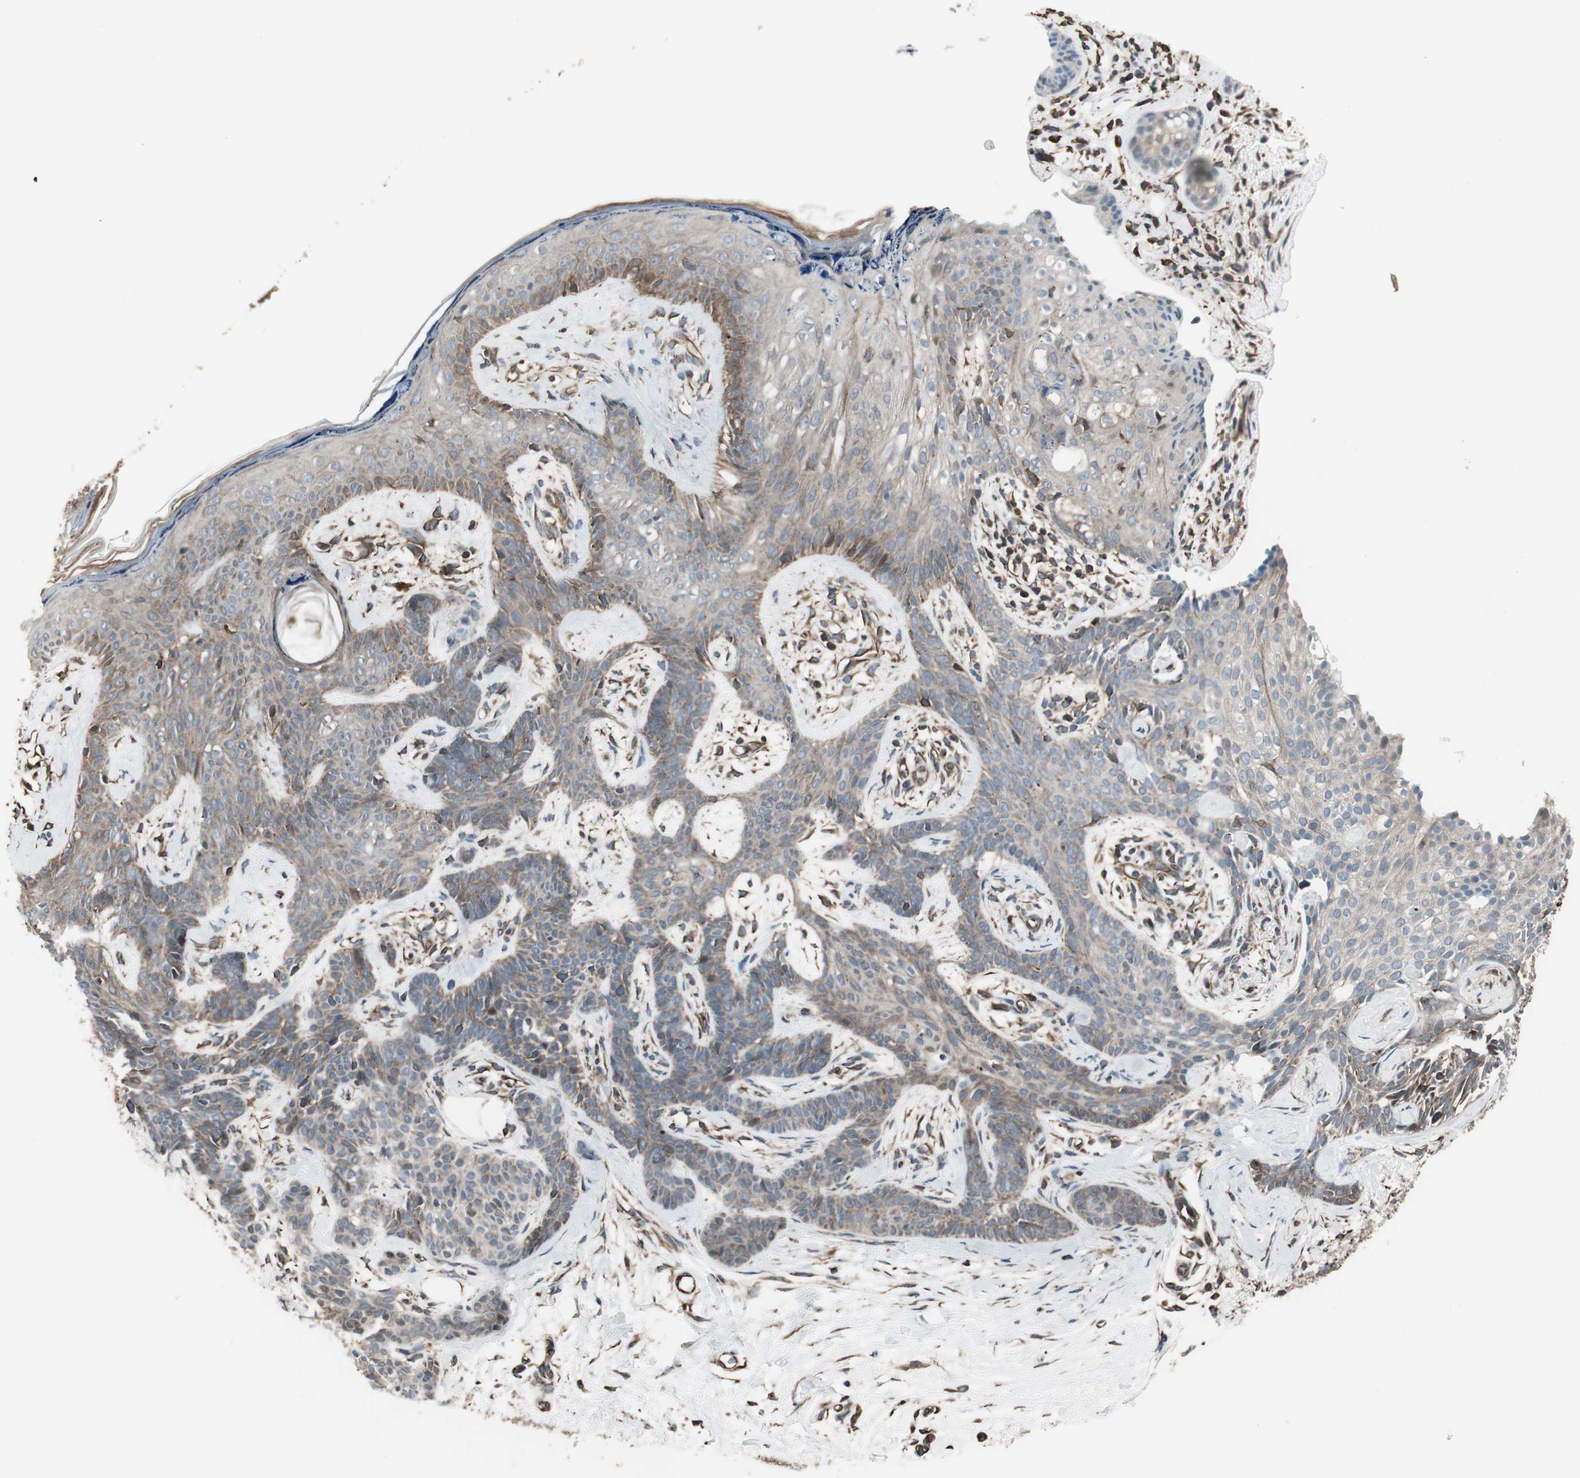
{"staining": {"intensity": "weak", "quantity": ">75%", "location": "cytoplasmic/membranous"}, "tissue": "skin cancer", "cell_type": "Tumor cells", "image_type": "cancer", "snomed": [{"axis": "morphology", "description": "Developmental malformation"}, {"axis": "morphology", "description": "Basal cell carcinoma"}, {"axis": "topography", "description": "Skin"}], "caption": "About >75% of tumor cells in human skin cancer show weak cytoplasmic/membranous protein positivity as visualized by brown immunohistochemical staining.", "gene": "MAD2L2", "patient": {"sex": "female", "age": 62}}